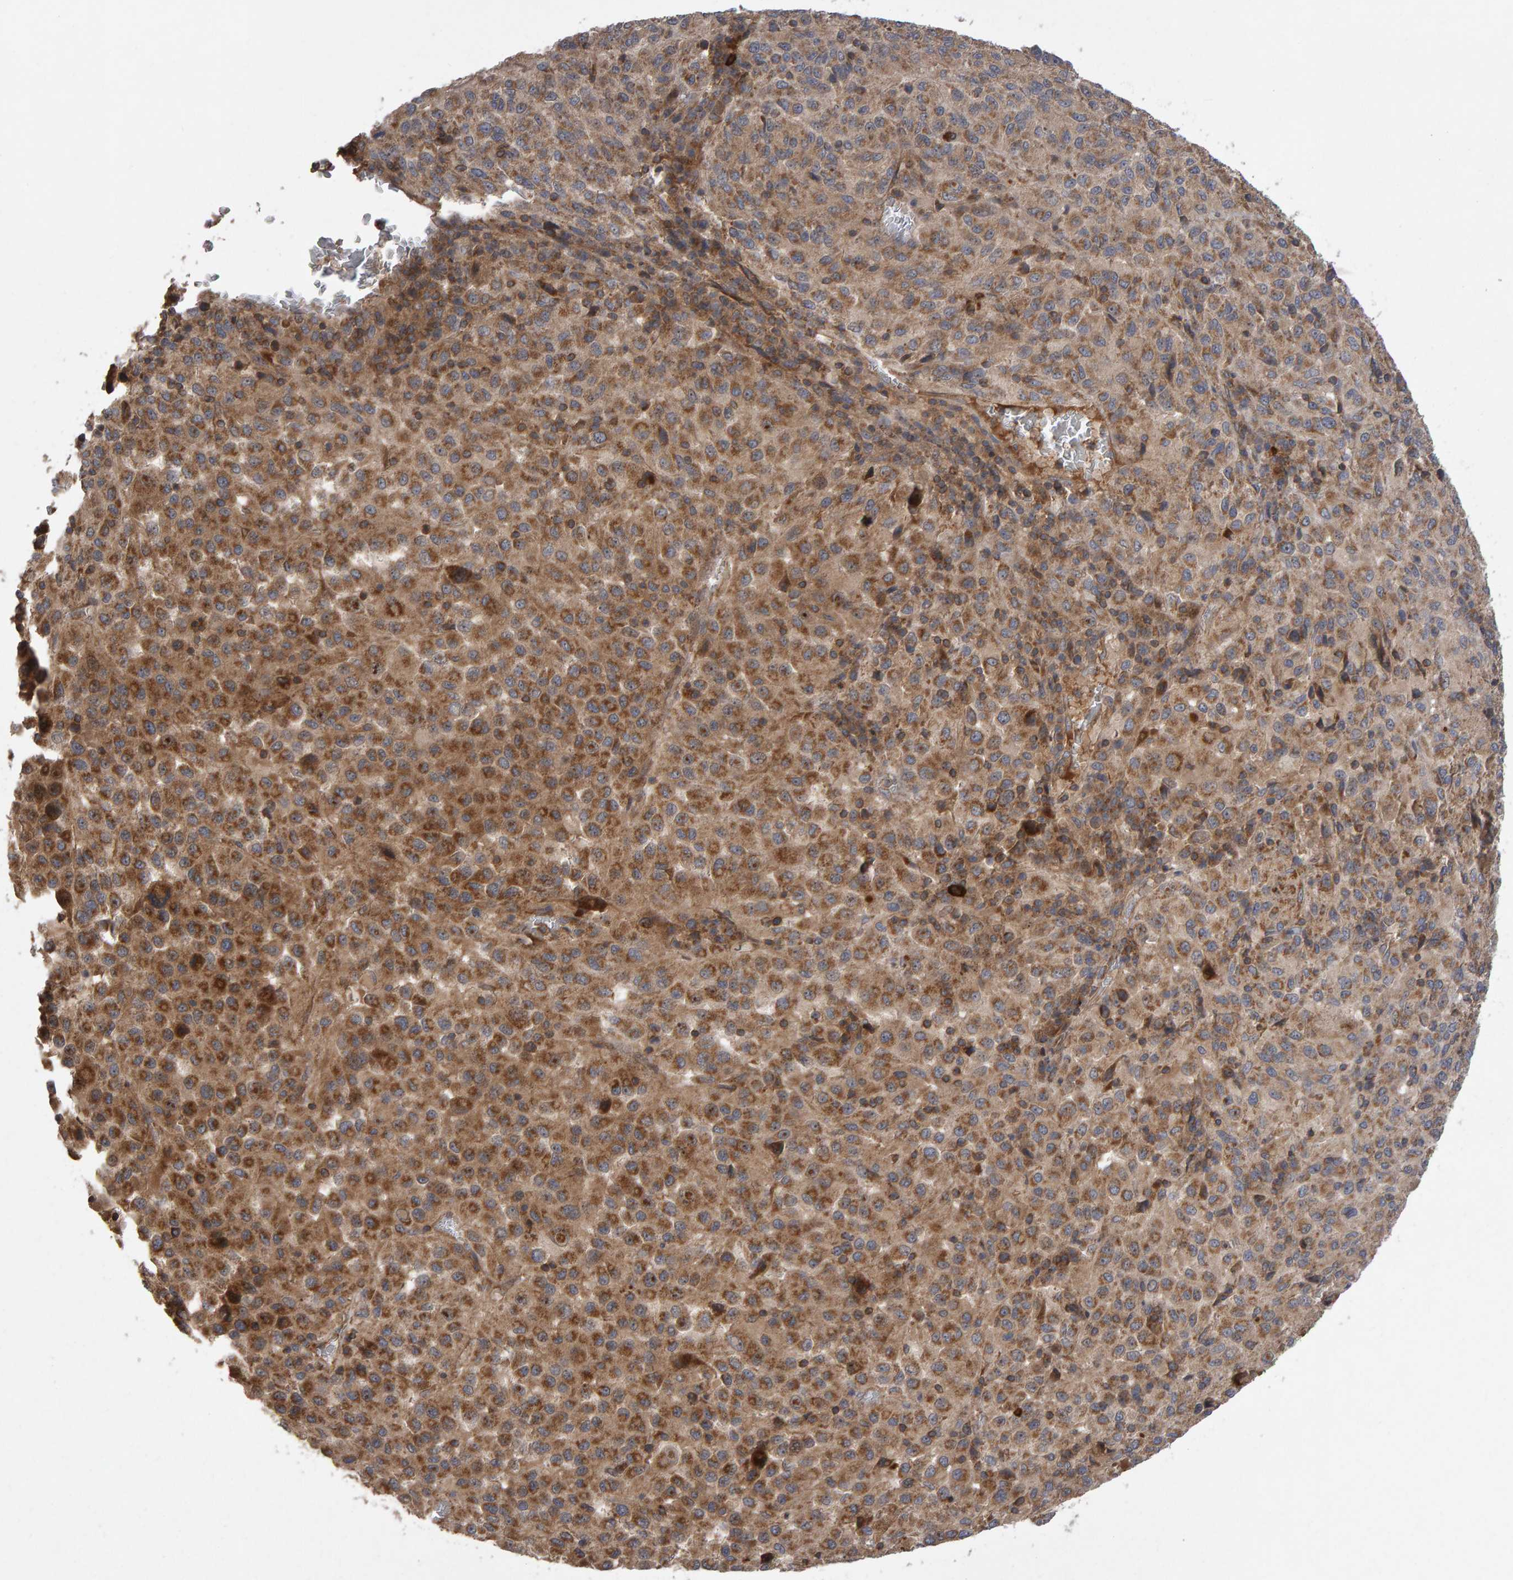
{"staining": {"intensity": "moderate", "quantity": ">75%", "location": "cytoplasmic/membranous"}, "tissue": "melanoma", "cell_type": "Tumor cells", "image_type": "cancer", "snomed": [{"axis": "morphology", "description": "Malignant melanoma, Metastatic site"}, {"axis": "topography", "description": "Lung"}], "caption": "DAB (3,3'-diaminobenzidine) immunohistochemical staining of malignant melanoma (metastatic site) exhibits moderate cytoplasmic/membranous protein positivity in about >75% of tumor cells. The staining is performed using DAB (3,3'-diaminobenzidine) brown chromogen to label protein expression. The nuclei are counter-stained blue using hematoxylin.", "gene": "PGS1", "patient": {"sex": "male", "age": 64}}